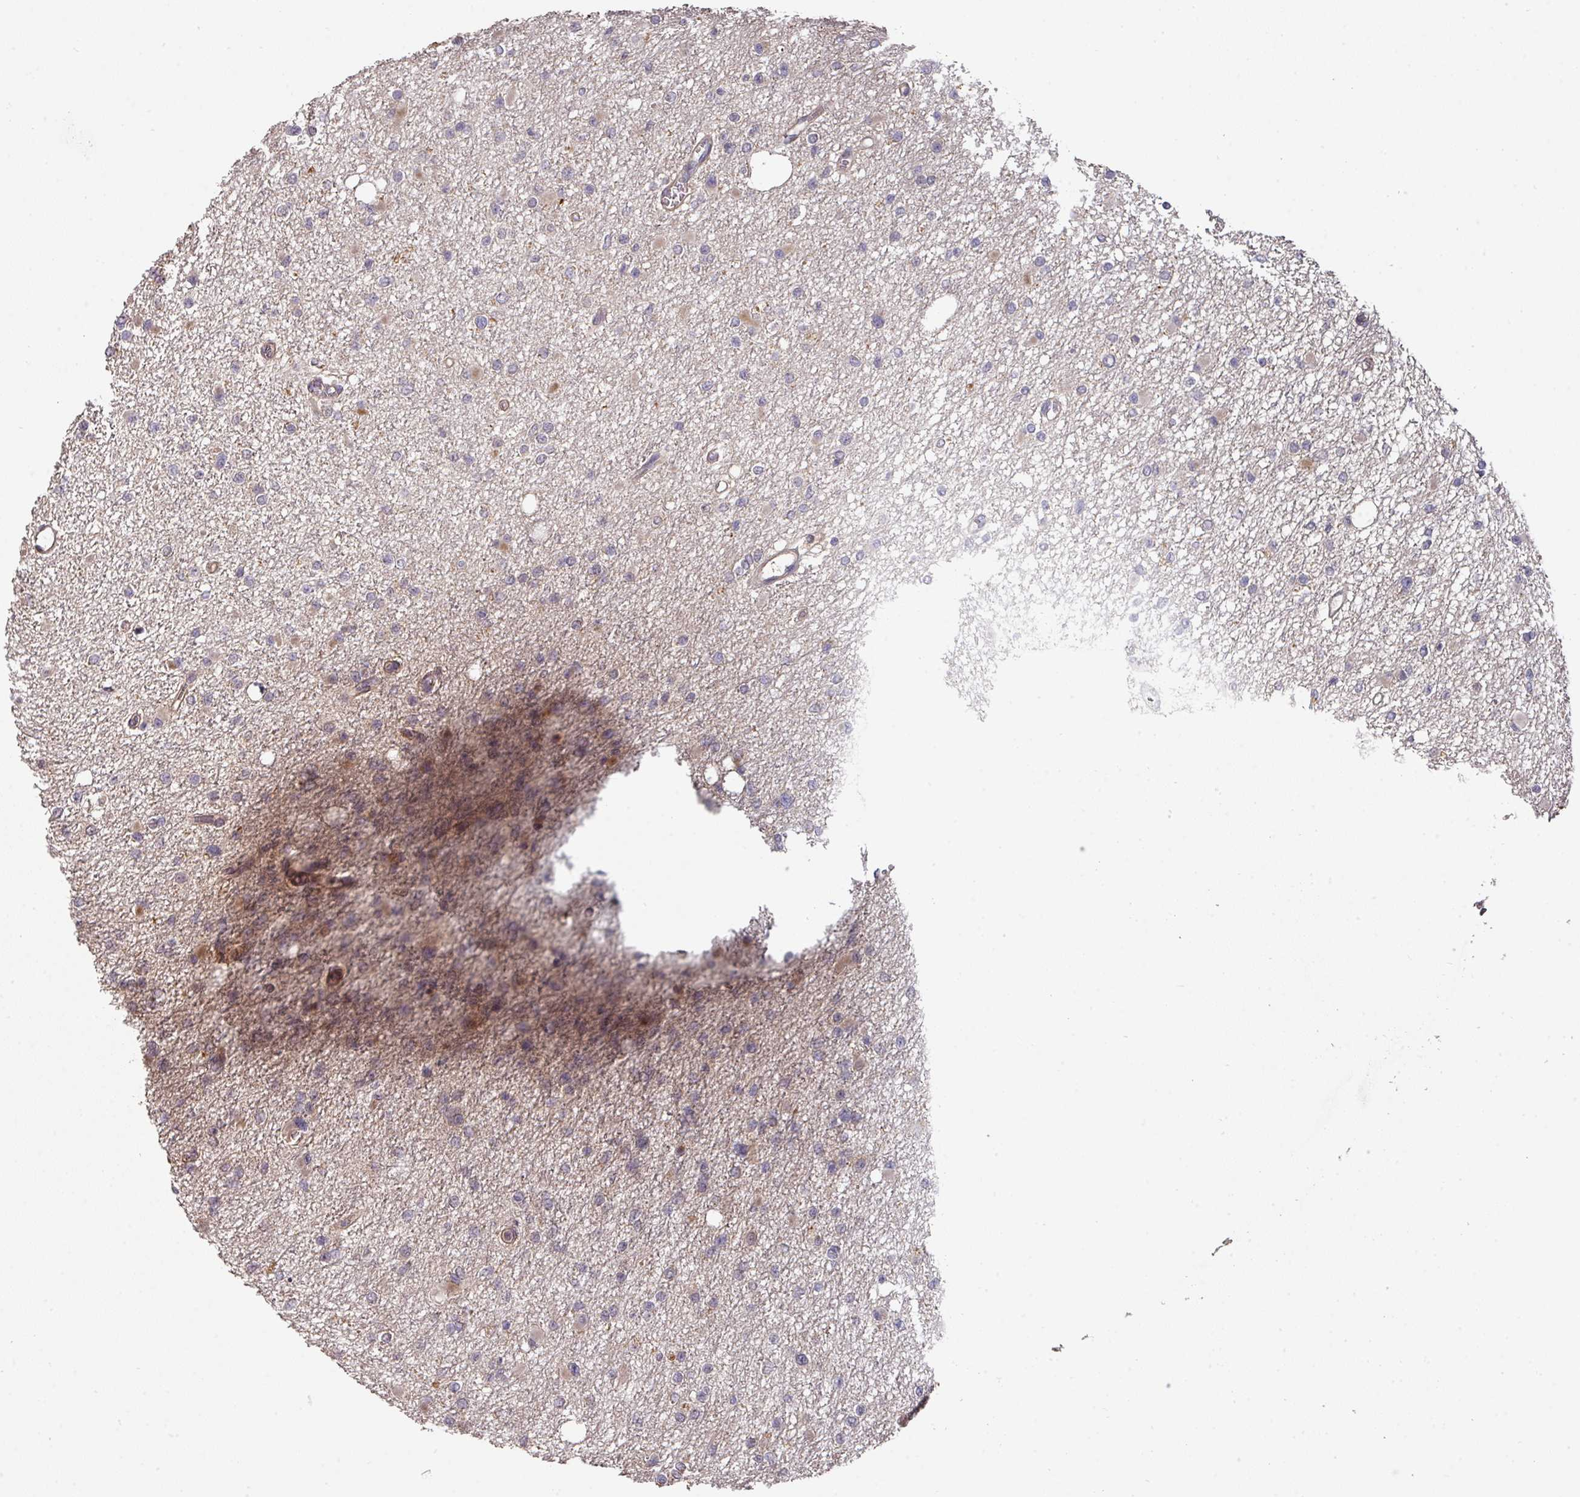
{"staining": {"intensity": "negative", "quantity": "none", "location": "none"}, "tissue": "glioma", "cell_type": "Tumor cells", "image_type": "cancer", "snomed": [{"axis": "morphology", "description": "Glioma, malignant, Low grade"}, {"axis": "topography", "description": "Brain"}], "caption": "A histopathology image of malignant low-grade glioma stained for a protein shows no brown staining in tumor cells.", "gene": "ACVR2B", "patient": {"sex": "female", "age": 22}}